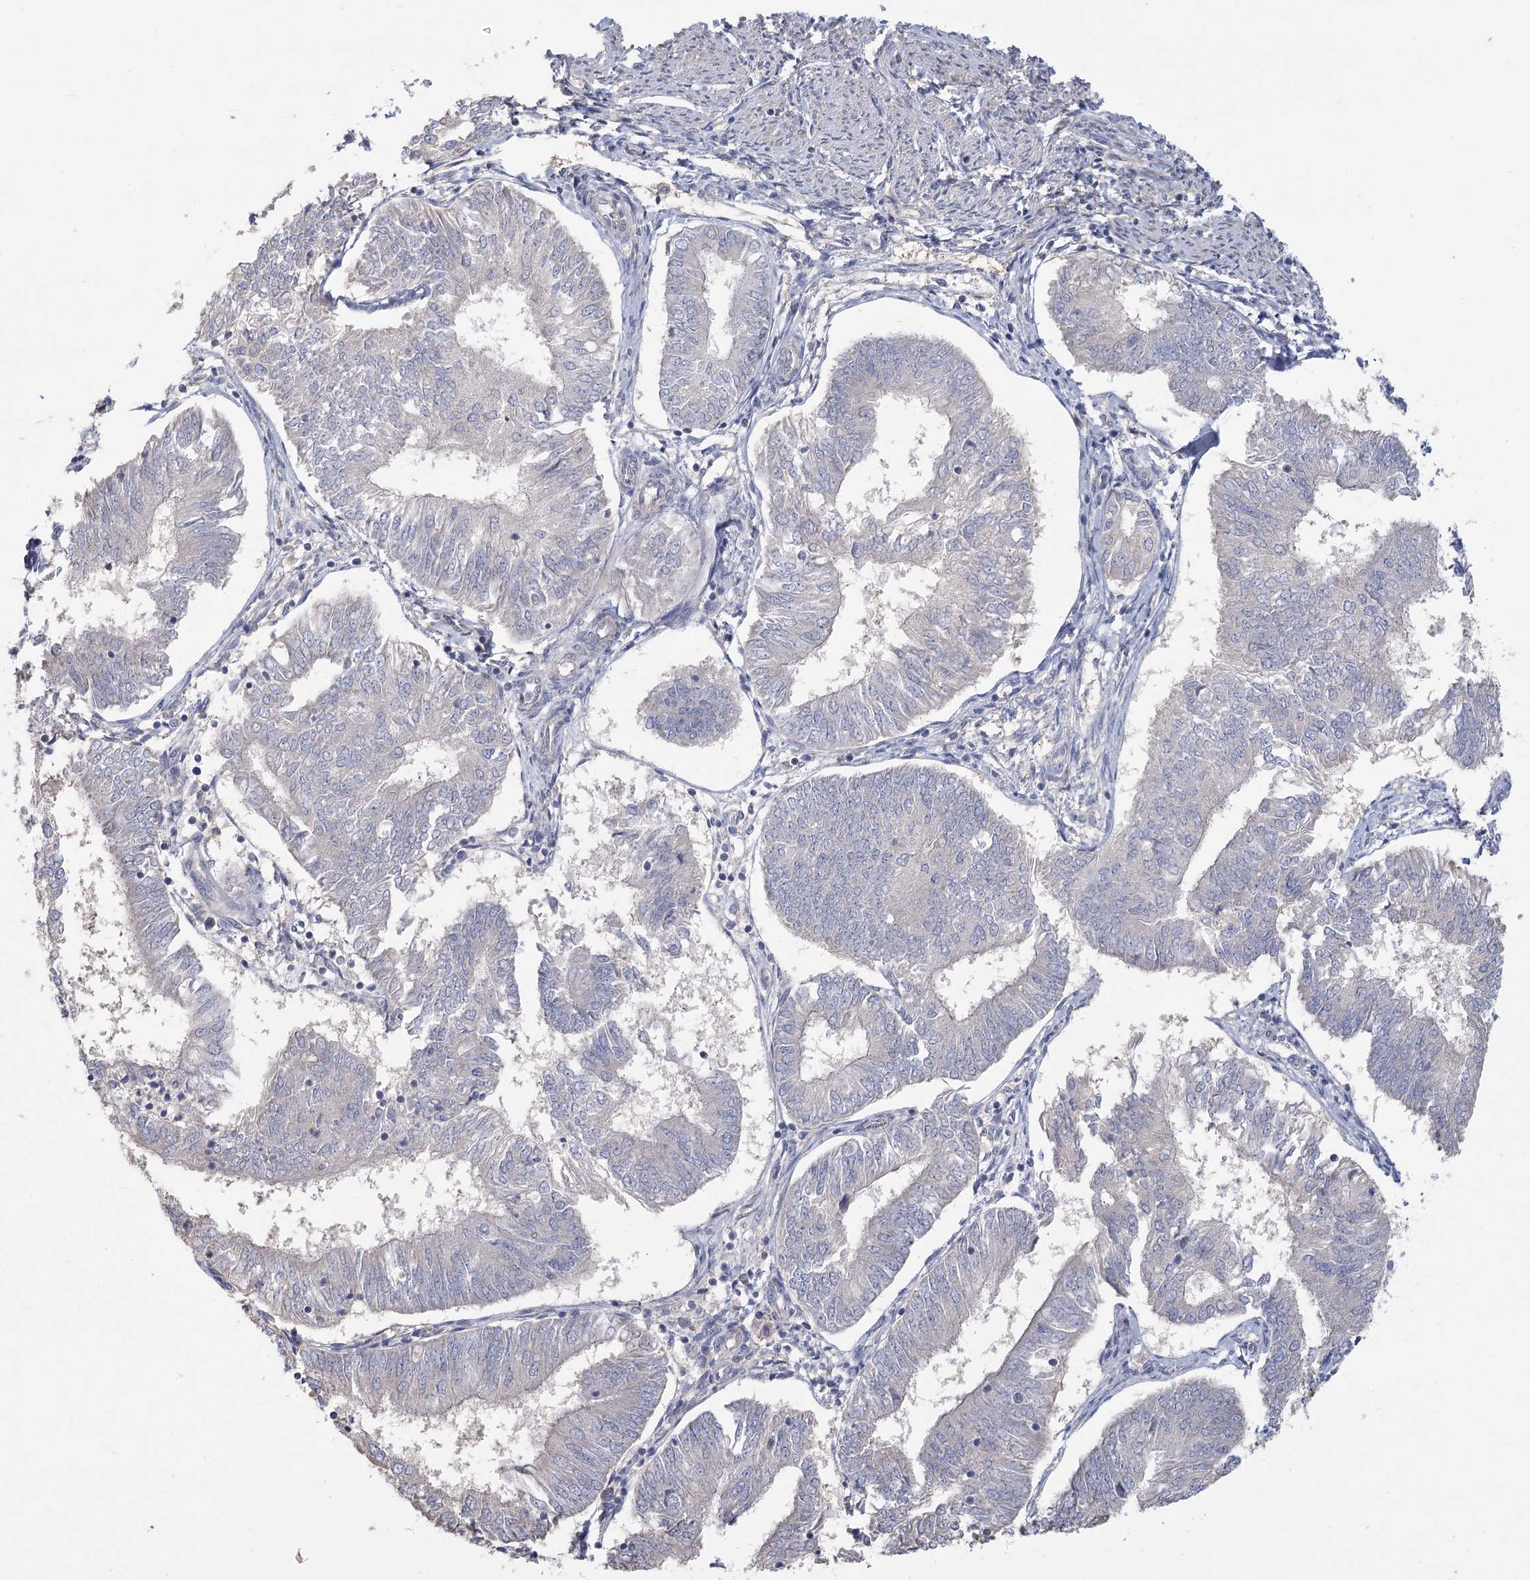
{"staining": {"intensity": "negative", "quantity": "none", "location": "none"}, "tissue": "endometrial cancer", "cell_type": "Tumor cells", "image_type": "cancer", "snomed": [{"axis": "morphology", "description": "Adenocarcinoma, NOS"}, {"axis": "topography", "description": "Endometrium"}], "caption": "The immunohistochemistry histopathology image has no significant positivity in tumor cells of endometrial cancer (adenocarcinoma) tissue.", "gene": "CNTLN", "patient": {"sex": "female", "age": 58}}